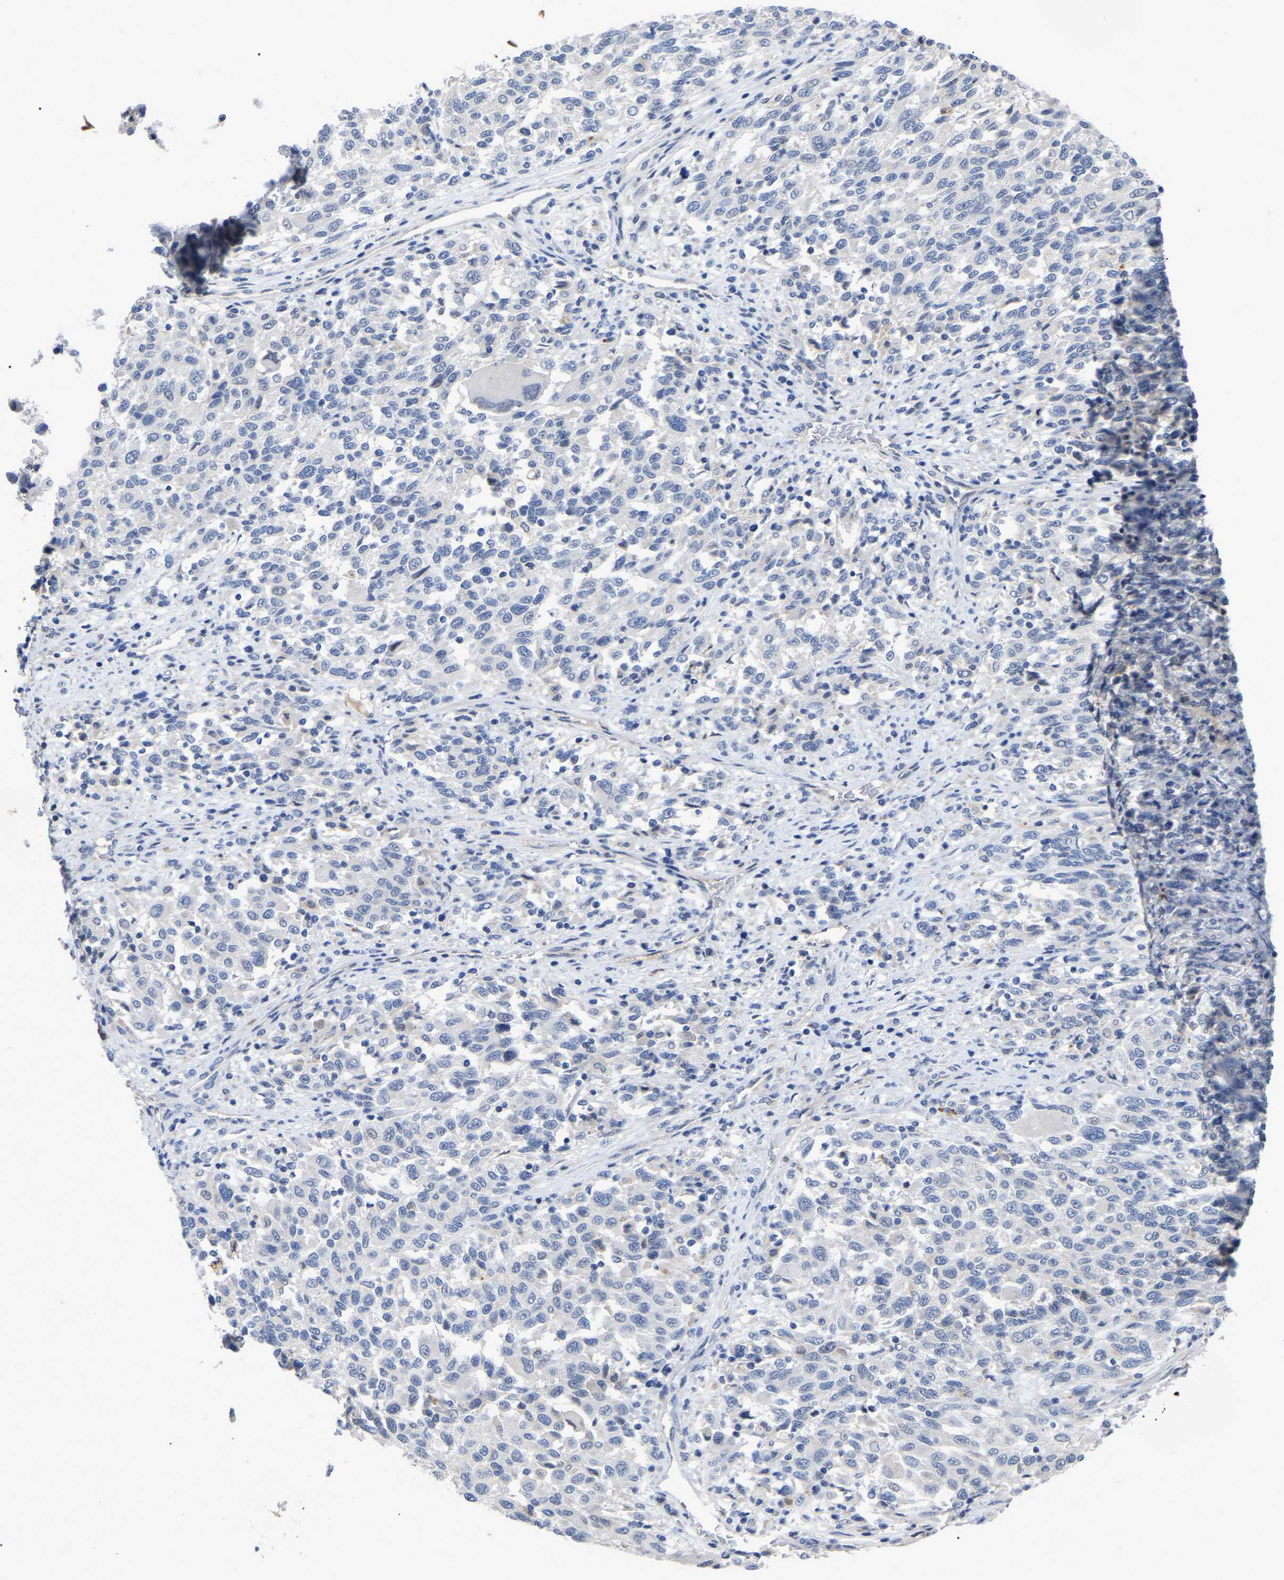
{"staining": {"intensity": "negative", "quantity": "none", "location": "none"}, "tissue": "melanoma", "cell_type": "Tumor cells", "image_type": "cancer", "snomed": [{"axis": "morphology", "description": "Malignant melanoma, Metastatic site"}, {"axis": "topography", "description": "Lymph node"}], "caption": "Immunohistochemical staining of malignant melanoma (metastatic site) shows no significant staining in tumor cells. (DAB immunohistochemistry, high magnification).", "gene": "SMPD2", "patient": {"sex": "male", "age": 61}}